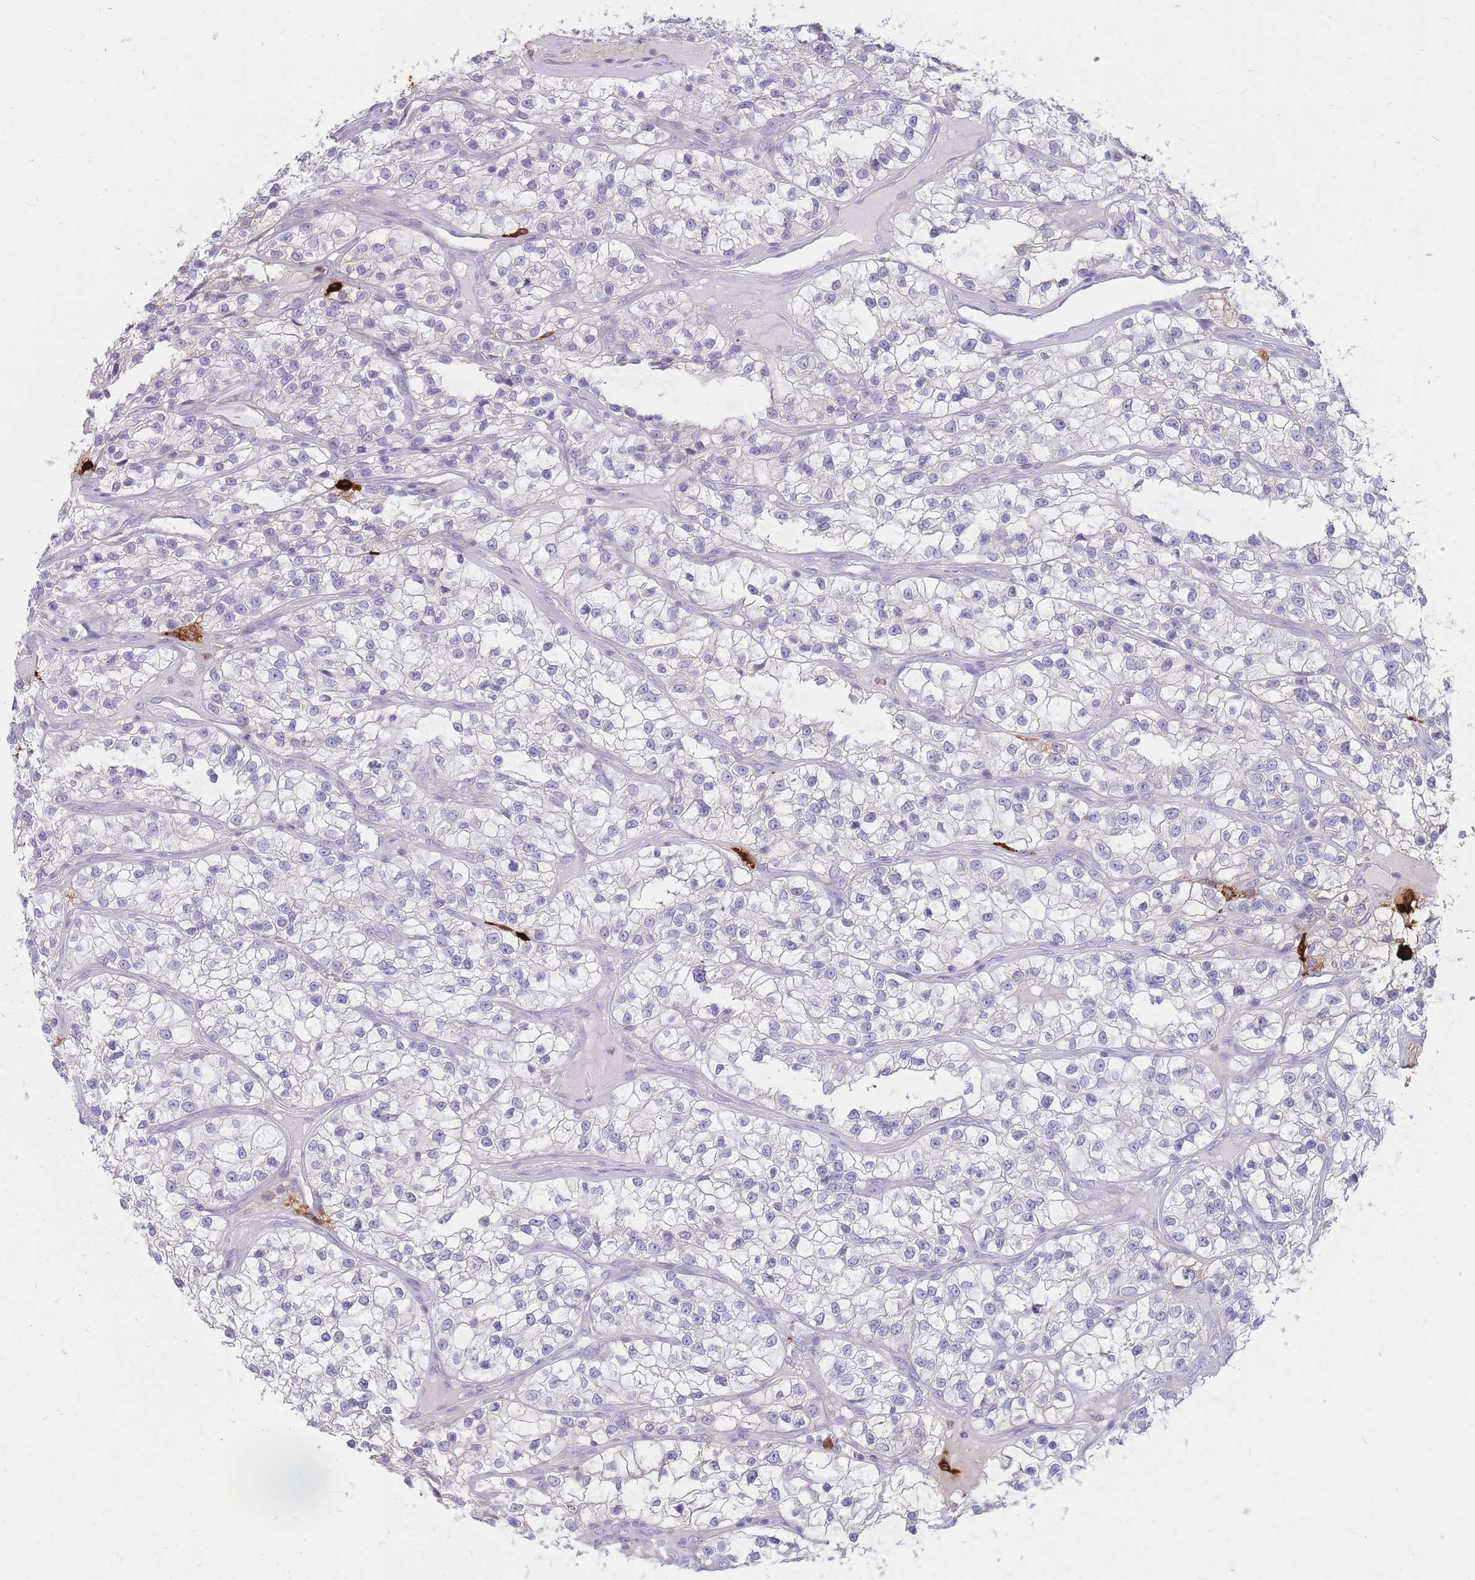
{"staining": {"intensity": "negative", "quantity": "none", "location": "none"}, "tissue": "renal cancer", "cell_type": "Tumor cells", "image_type": "cancer", "snomed": [{"axis": "morphology", "description": "Adenocarcinoma, NOS"}, {"axis": "topography", "description": "Kidney"}], "caption": "Renal cancer stained for a protein using immunohistochemistry exhibits no expression tumor cells.", "gene": "TPSAB1", "patient": {"sex": "female", "age": 57}}